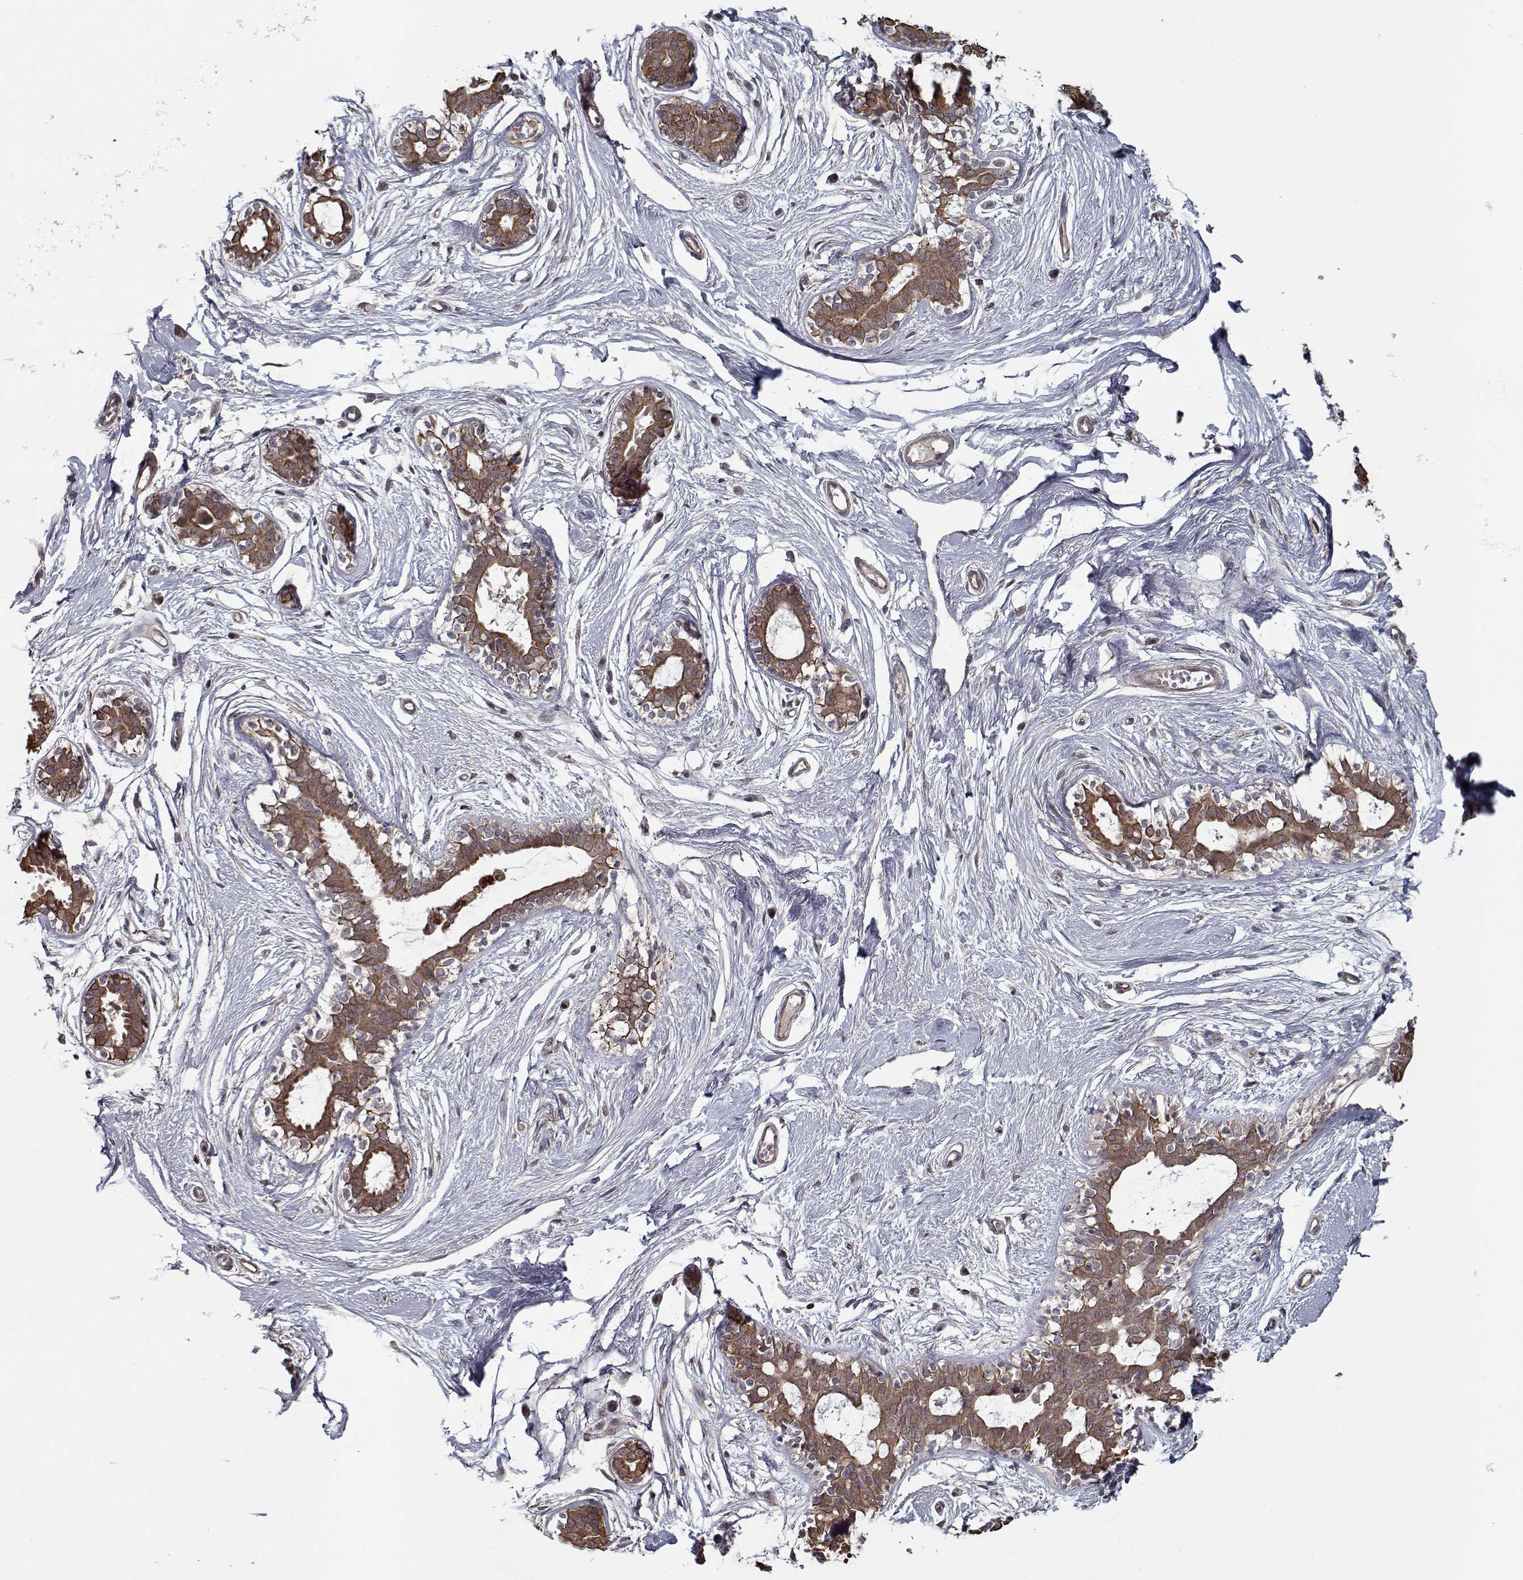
{"staining": {"intensity": "negative", "quantity": "none", "location": "none"}, "tissue": "breast", "cell_type": "Adipocytes", "image_type": "normal", "snomed": [{"axis": "morphology", "description": "Normal tissue, NOS"}, {"axis": "topography", "description": "Breast"}], "caption": "IHC histopathology image of normal breast: breast stained with DAB (3,3'-diaminobenzidine) demonstrates no significant protein expression in adipocytes.", "gene": "NLK", "patient": {"sex": "female", "age": 49}}